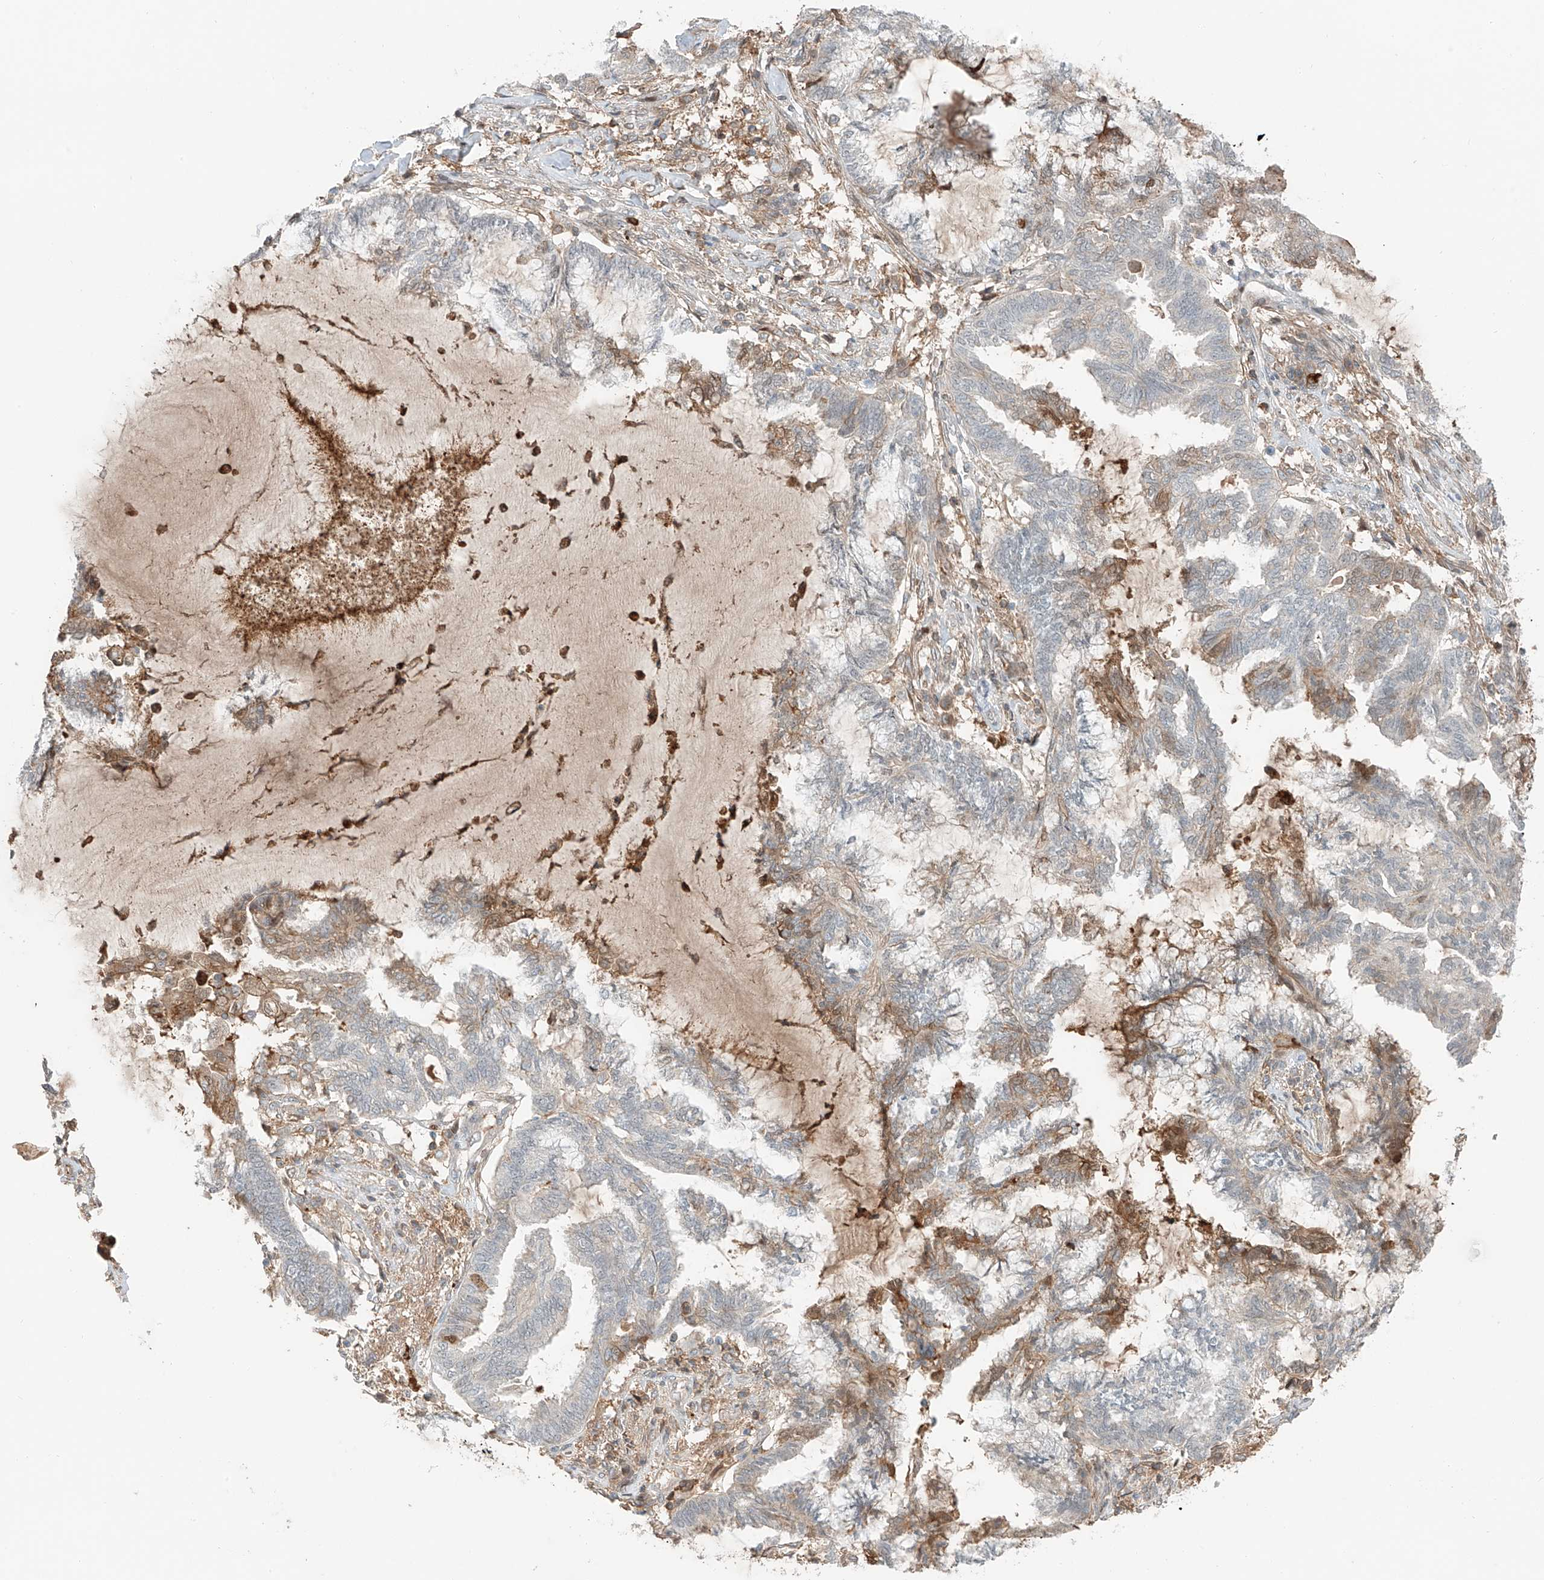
{"staining": {"intensity": "moderate", "quantity": "<25%", "location": "cytoplasmic/membranous"}, "tissue": "endometrial cancer", "cell_type": "Tumor cells", "image_type": "cancer", "snomed": [{"axis": "morphology", "description": "Adenocarcinoma, NOS"}, {"axis": "topography", "description": "Endometrium"}], "caption": "The micrograph exhibits staining of adenocarcinoma (endometrial), revealing moderate cytoplasmic/membranous protein staining (brown color) within tumor cells. The staining was performed using DAB, with brown indicating positive protein expression. Nuclei are stained blue with hematoxylin.", "gene": "CEP162", "patient": {"sex": "female", "age": 86}}